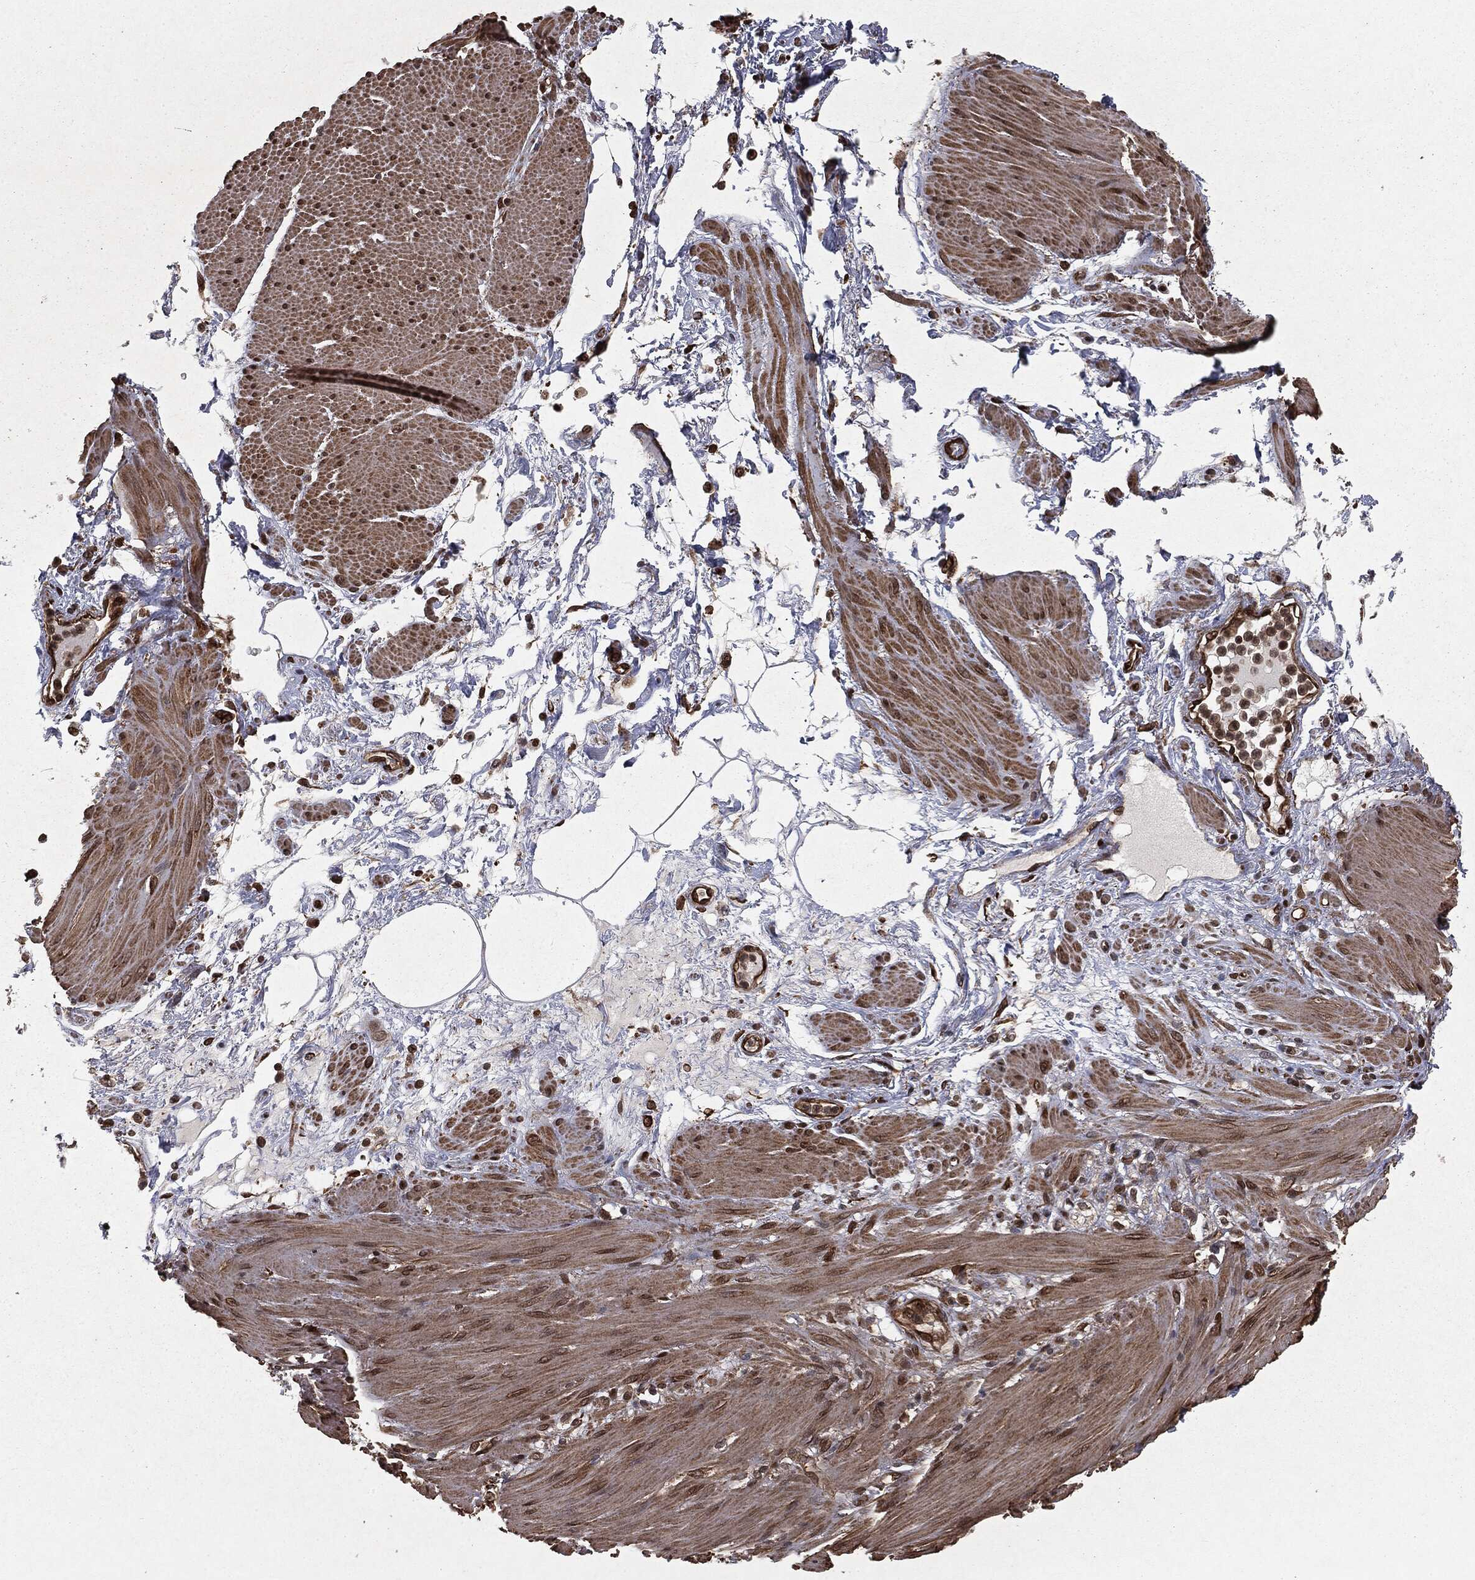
{"staining": {"intensity": "strong", "quantity": ">75%", "location": "cytoplasmic/membranous,nuclear"}, "tissue": "smooth muscle", "cell_type": "Smooth muscle cells", "image_type": "normal", "snomed": [{"axis": "morphology", "description": "Normal tissue, NOS"}, {"axis": "topography", "description": "Smooth muscle"}, {"axis": "topography", "description": "Anal"}], "caption": "Immunohistochemistry (IHC) of benign smooth muscle reveals high levels of strong cytoplasmic/membranous,nuclear positivity in approximately >75% of smooth muscle cells.", "gene": "RANBP9", "patient": {"sex": "male", "age": 83}}